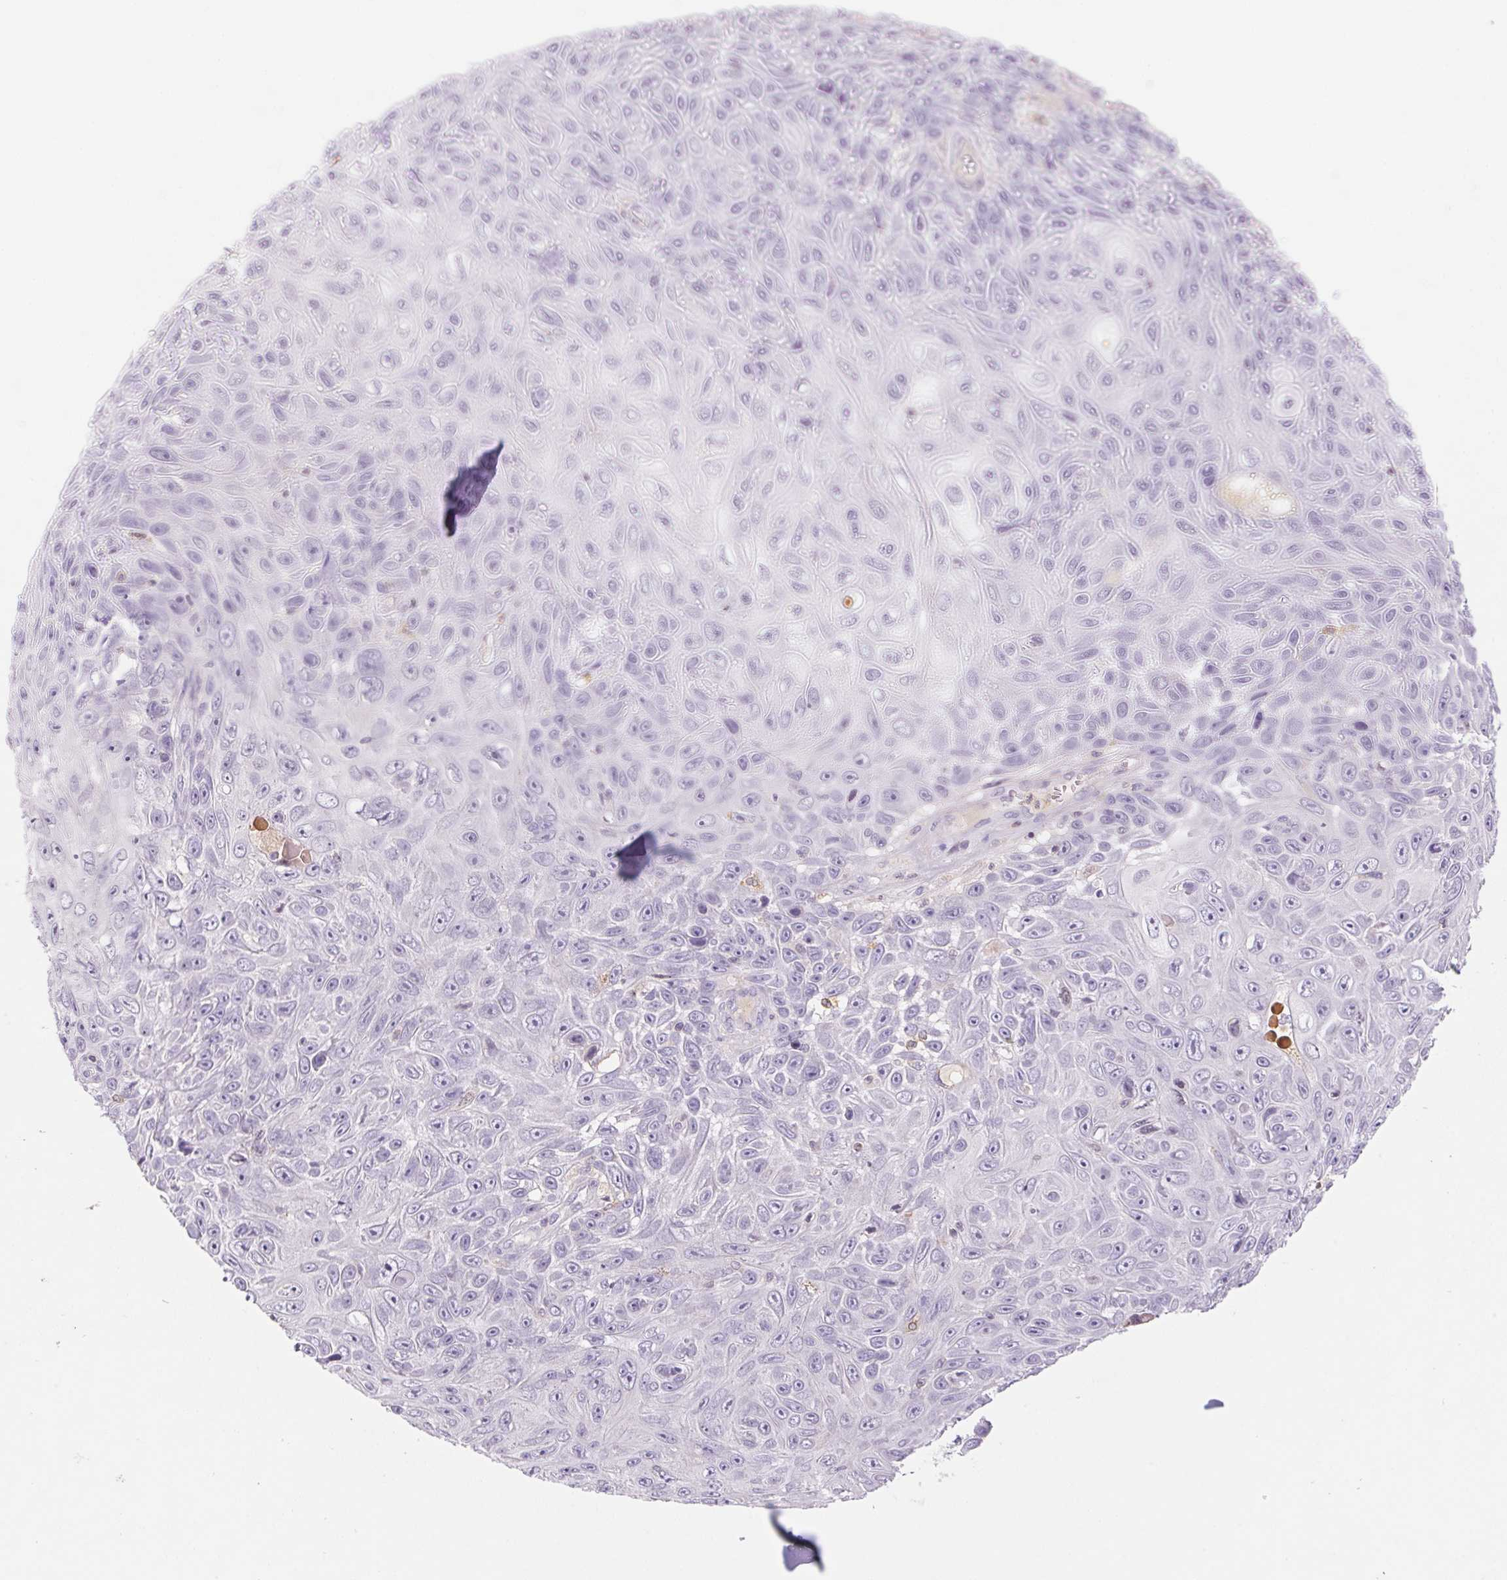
{"staining": {"intensity": "negative", "quantity": "none", "location": "none"}, "tissue": "skin cancer", "cell_type": "Tumor cells", "image_type": "cancer", "snomed": [{"axis": "morphology", "description": "Squamous cell carcinoma, NOS"}, {"axis": "topography", "description": "Skin"}], "caption": "IHC histopathology image of human skin cancer stained for a protein (brown), which displays no staining in tumor cells.", "gene": "KIF26A", "patient": {"sex": "male", "age": 82}}